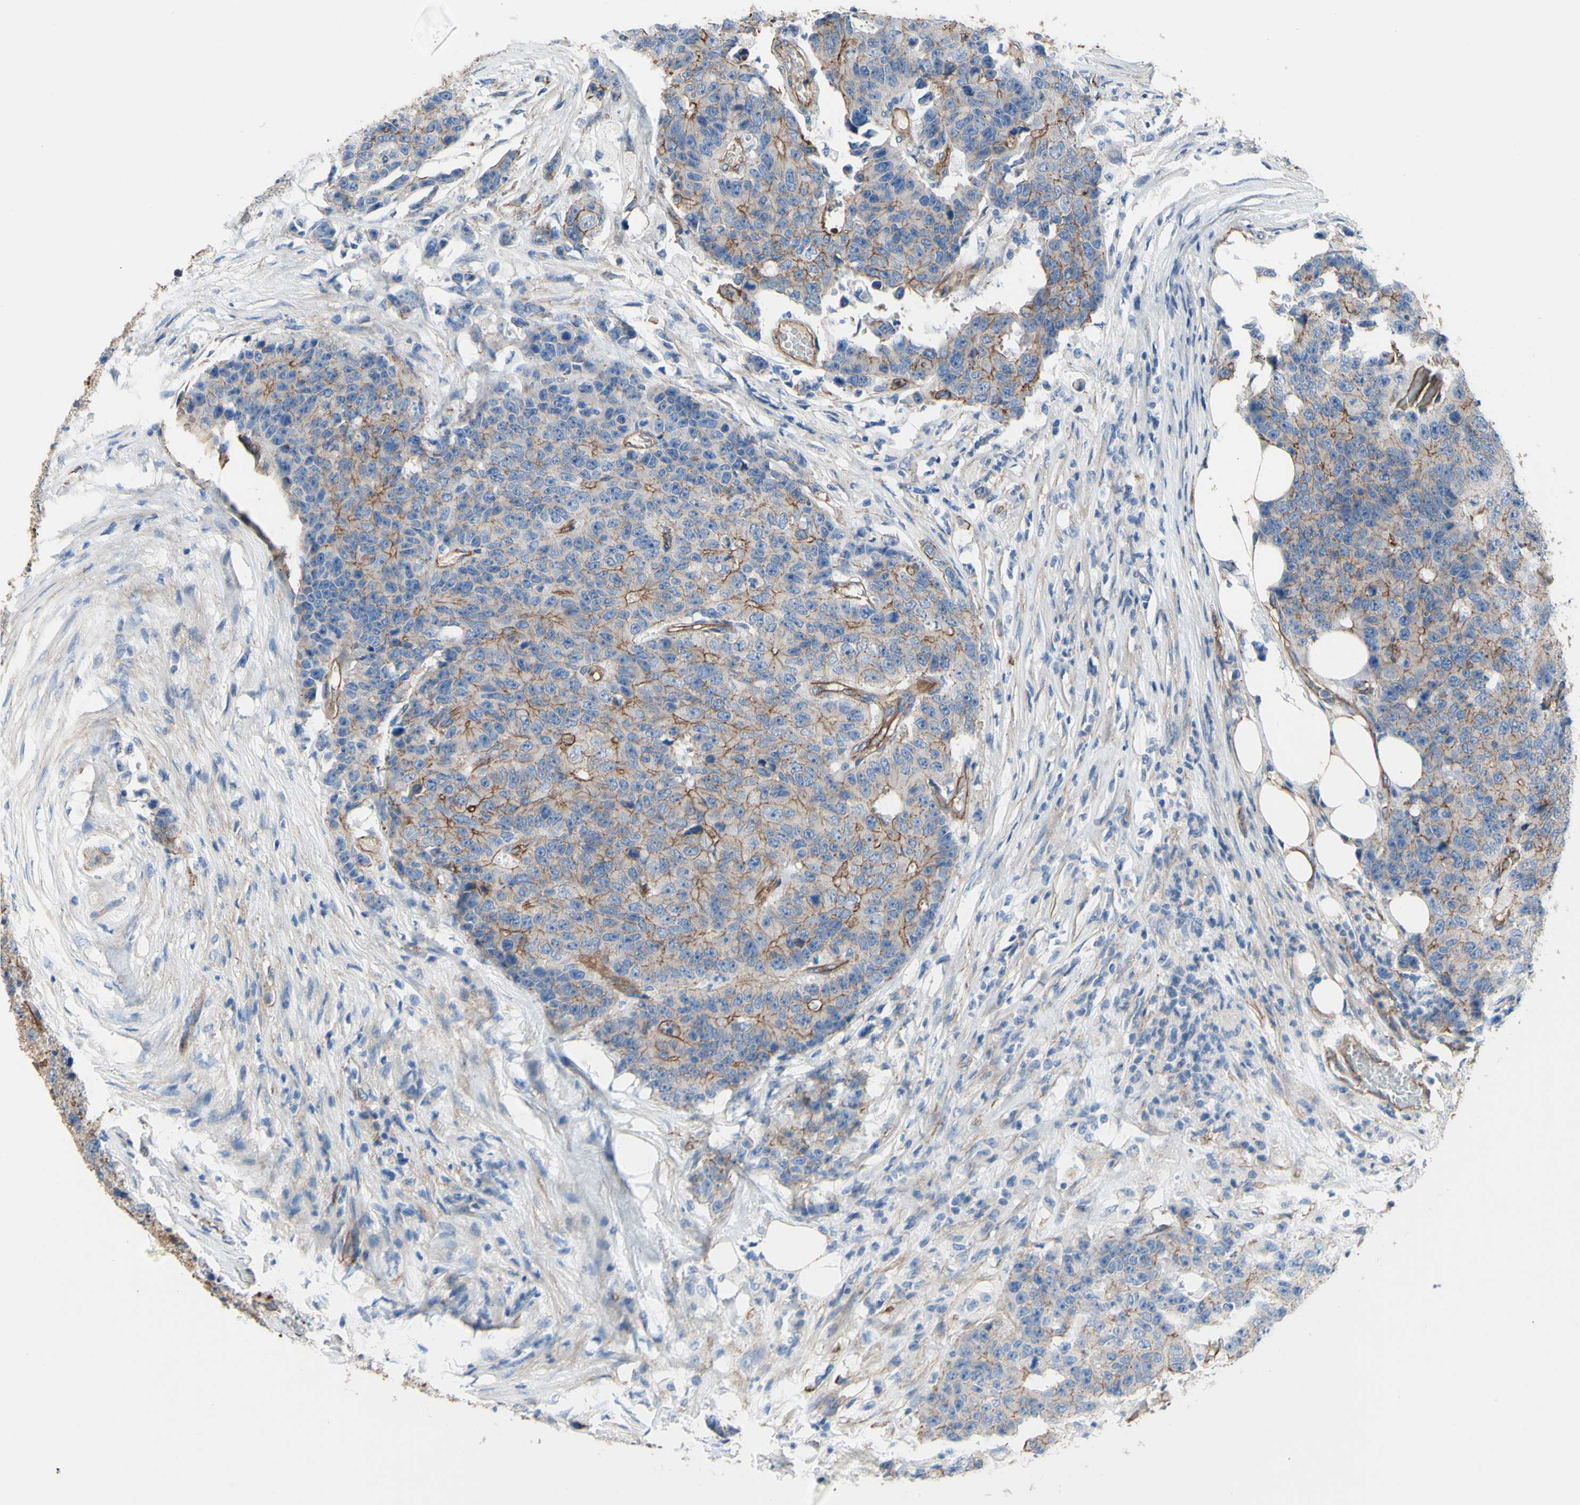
{"staining": {"intensity": "moderate", "quantity": ">75%", "location": "cytoplasmic/membranous"}, "tissue": "colorectal cancer", "cell_type": "Tumor cells", "image_type": "cancer", "snomed": [{"axis": "morphology", "description": "Adenocarcinoma, NOS"}, {"axis": "topography", "description": "Colon"}], "caption": "DAB (3,3'-diaminobenzidine) immunohistochemical staining of human colorectal cancer shows moderate cytoplasmic/membranous protein positivity in about >75% of tumor cells. (brown staining indicates protein expression, while blue staining denotes nuclei).", "gene": "TPBG", "patient": {"sex": "female", "age": 86}}